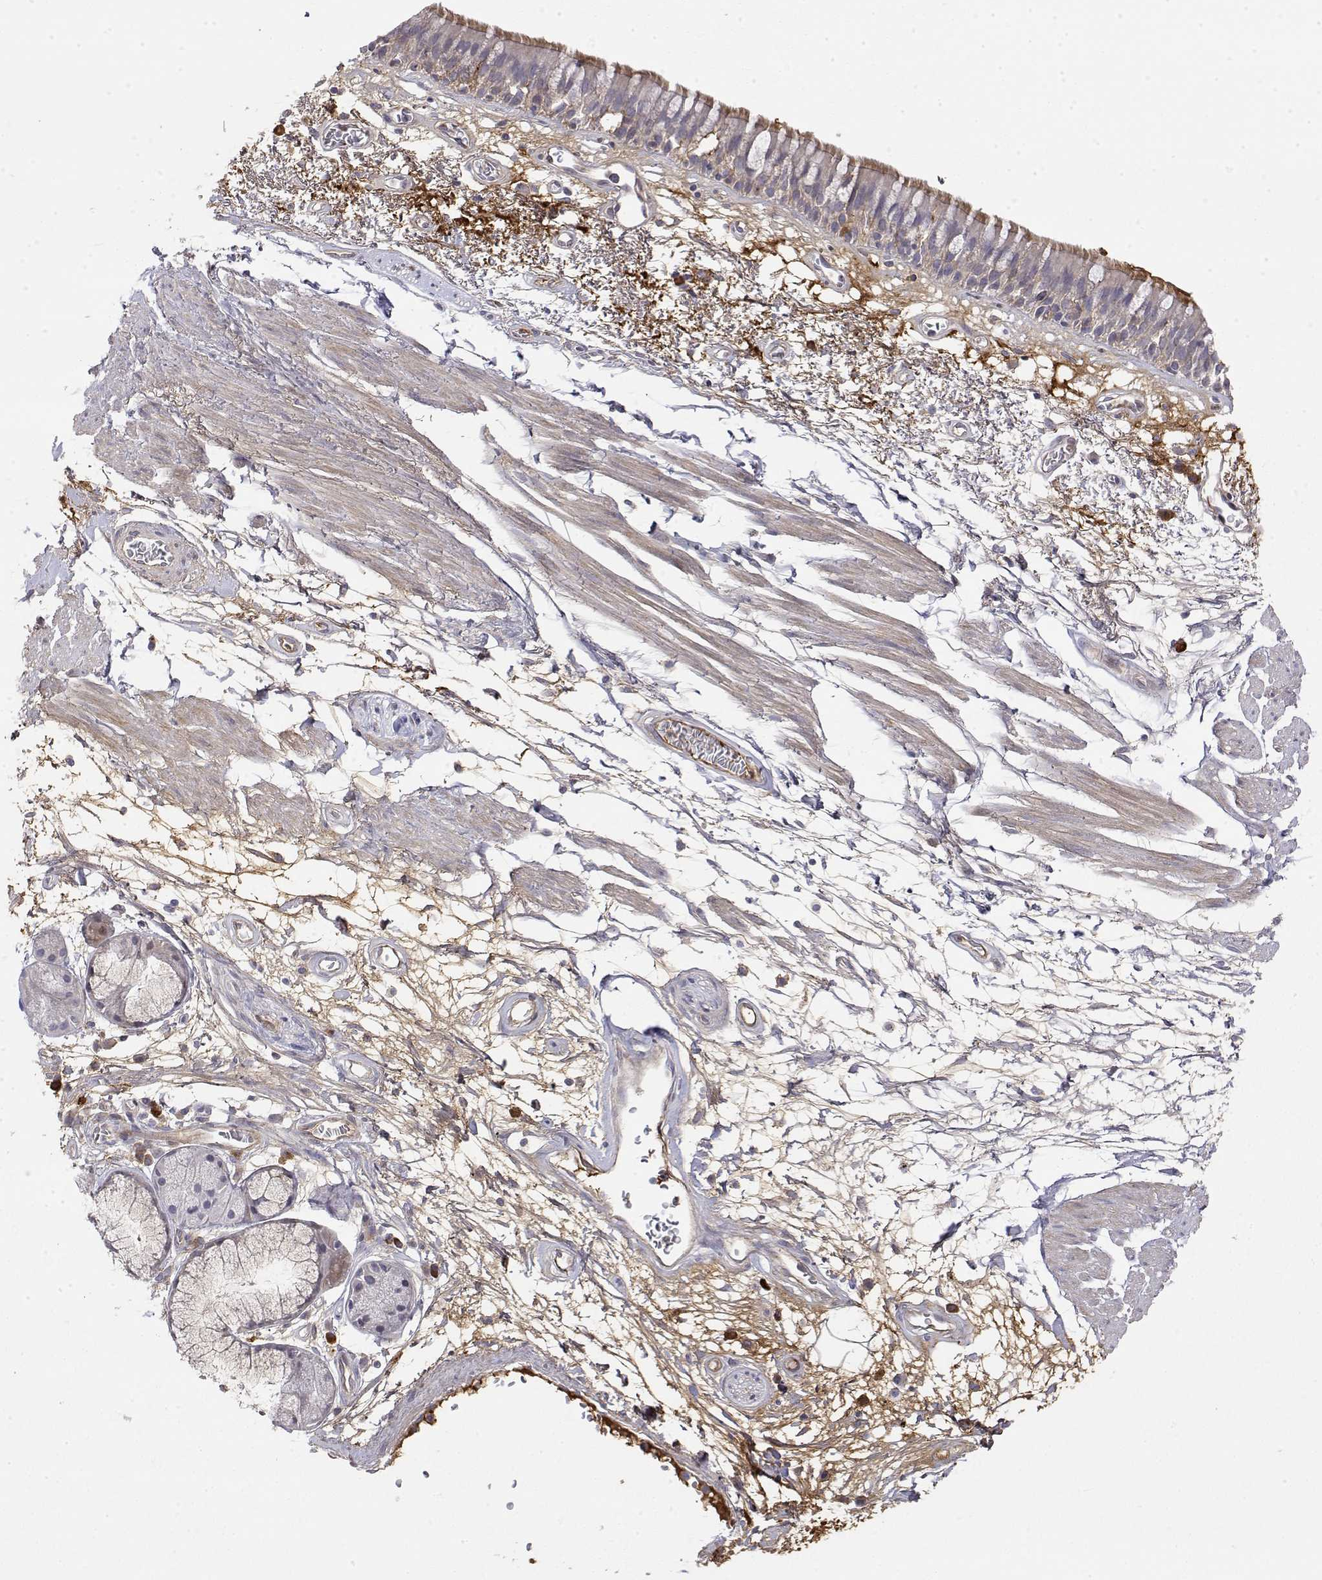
{"staining": {"intensity": "weak", "quantity": "25%-75%", "location": "cytoplasmic/membranous"}, "tissue": "bronchus", "cell_type": "Respiratory epithelial cells", "image_type": "normal", "snomed": [{"axis": "morphology", "description": "Normal tissue, NOS"}, {"axis": "morphology", "description": "Squamous cell carcinoma, NOS"}, {"axis": "topography", "description": "Cartilage tissue"}, {"axis": "topography", "description": "Bronchus"}, {"axis": "topography", "description": "Lung"}], "caption": "Immunohistochemical staining of benign bronchus shows low levels of weak cytoplasmic/membranous positivity in about 25%-75% of respiratory epithelial cells.", "gene": "IGFBP4", "patient": {"sex": "male", "age": 66}}